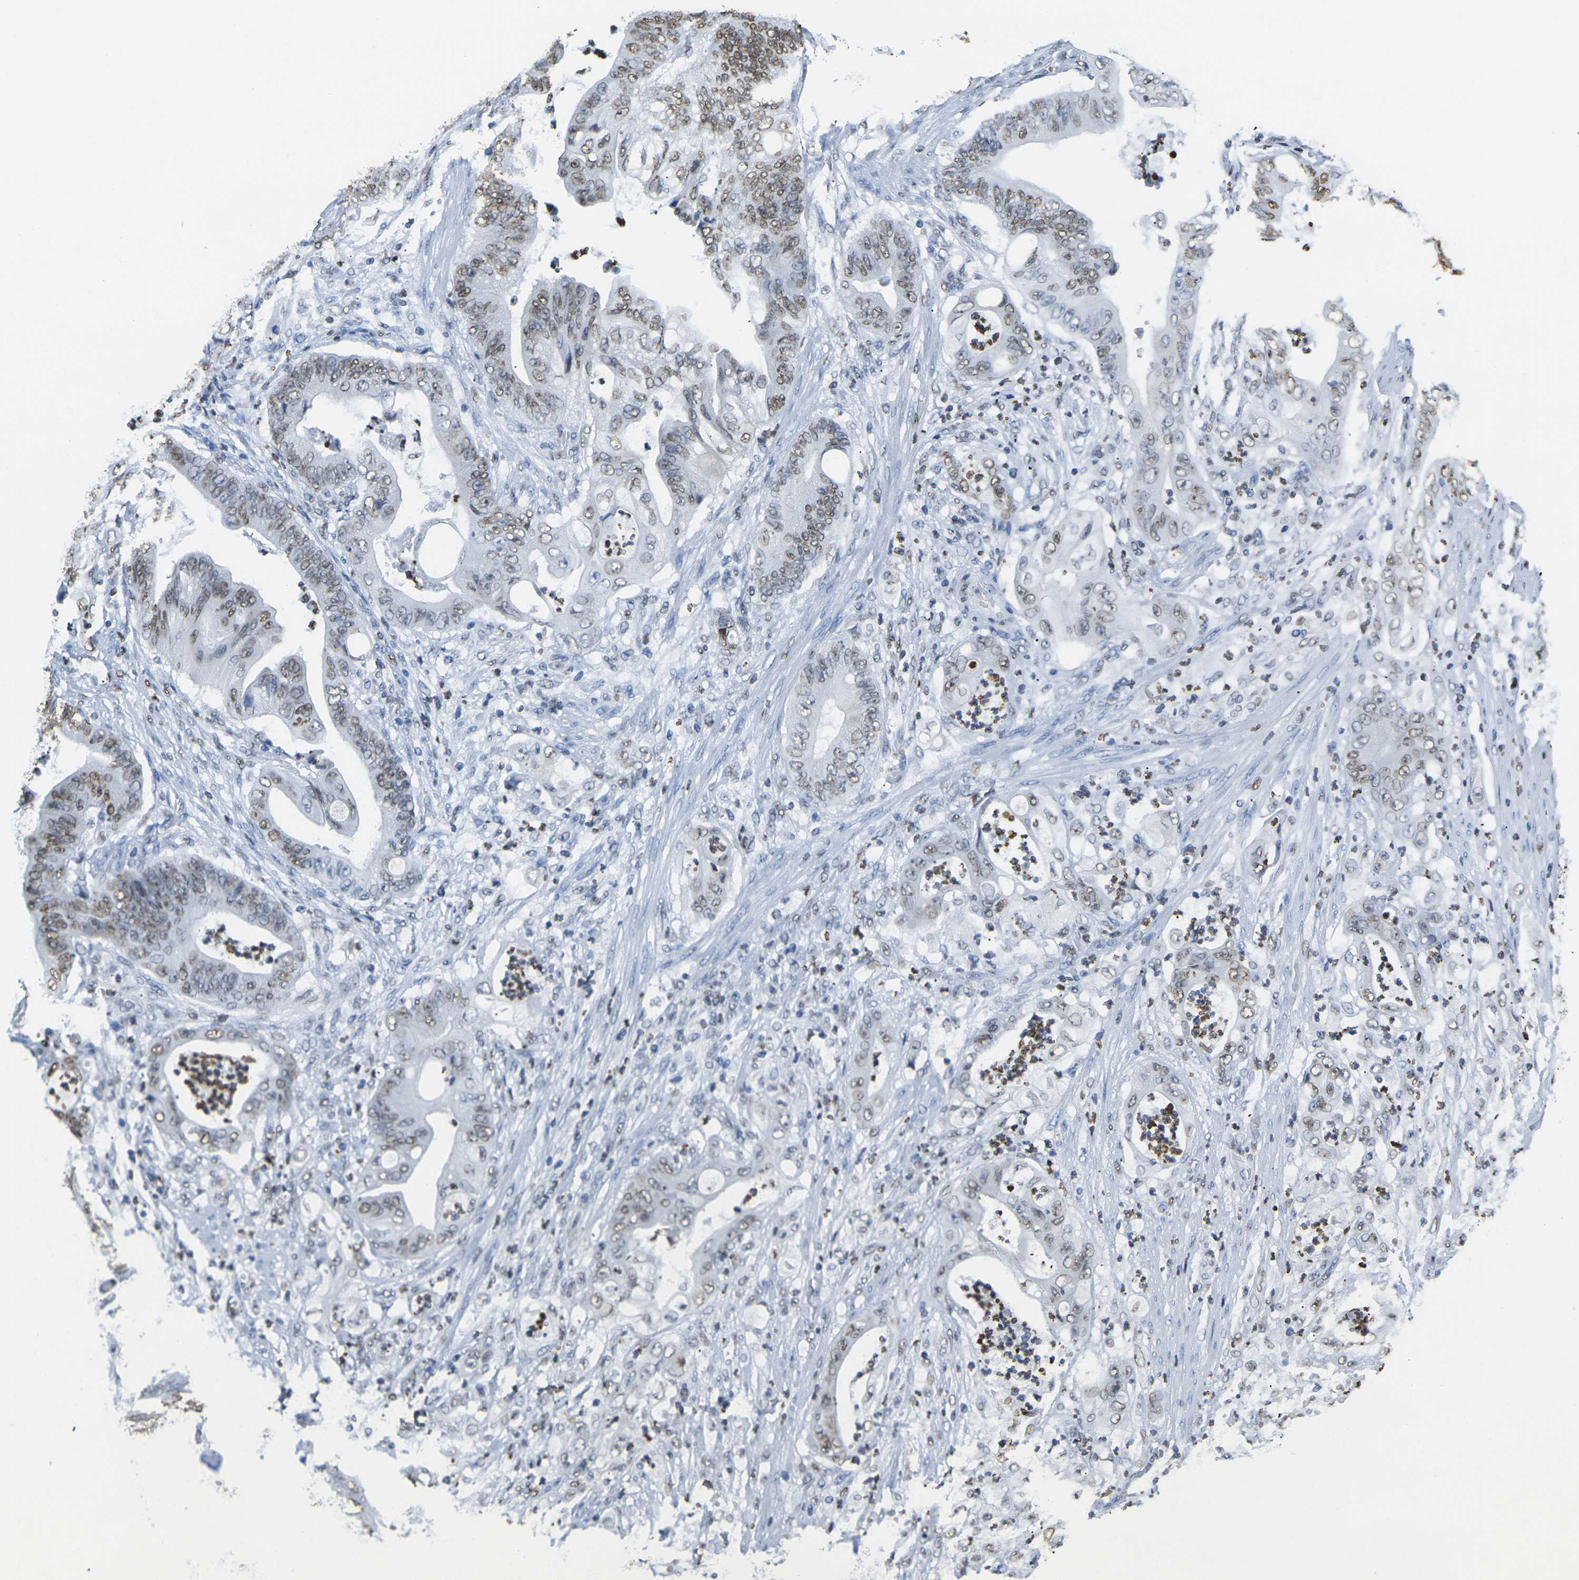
{"staining": {"intensity": "moderate", "quantity": "<25%", "location": "nuclear"}, "tissue": "stomach cancer", "cell_type": "Tumor cells", "image_type": "cancer", "snomed": [{"axis": "morphology", "description": "Adenocarcinoma, NOS"}, {"axis": "topography", "description": "Stomach"}], "caption": "Brown immunohistochemical staining in stomach adenocarcinoma displays moderate nuclear expression in approximately <25% of tumor cells. (IHC, brightfield microscopy, high magnification).", "gene": "DRAXIN", "patient": {"sex": "female", "age": 73}}